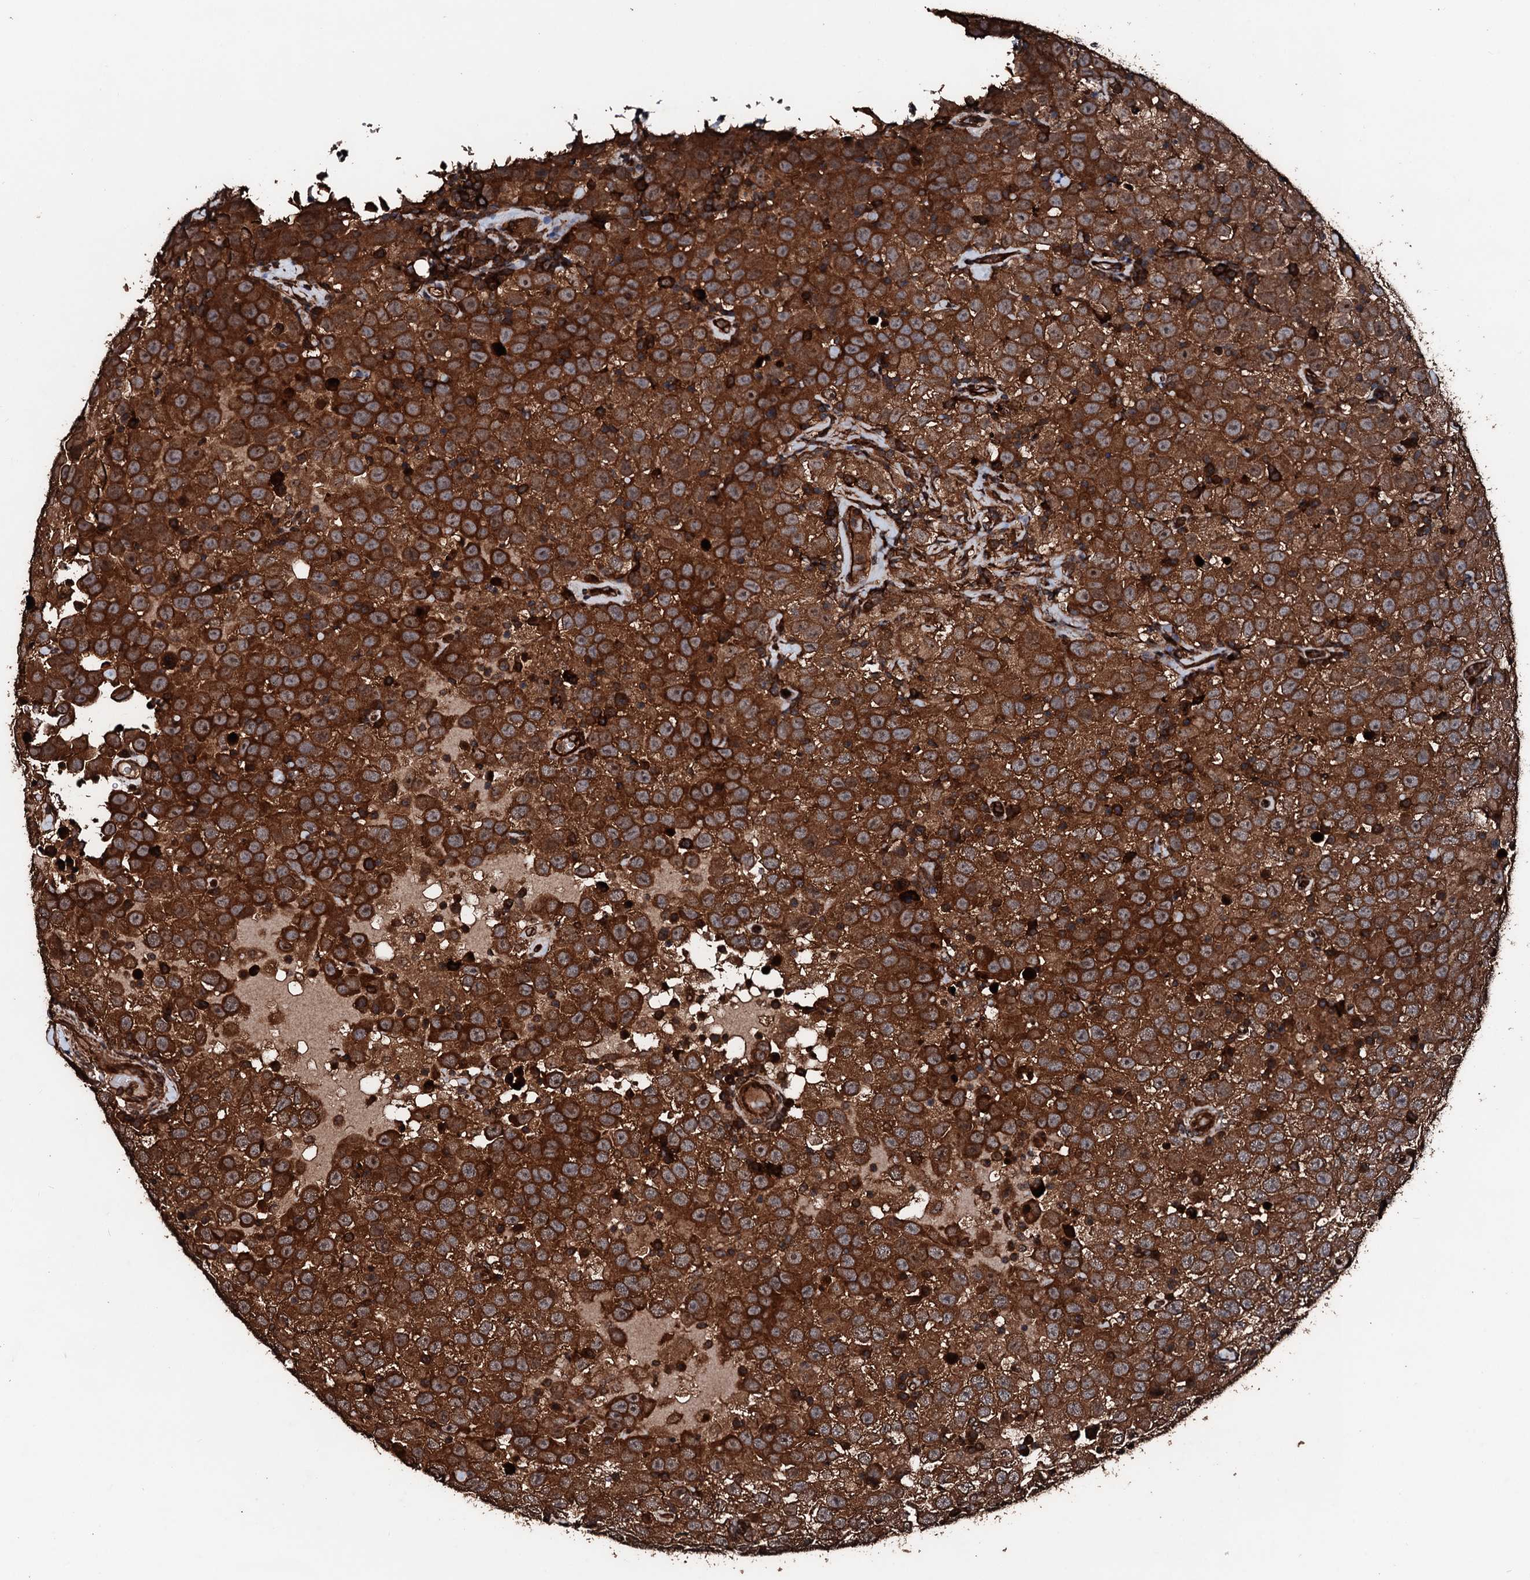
{"staining": {"intensity": "strong", "quantity": ">75%", "location": "cytoplasmic/membranous"}, "tissue": "testis cancer", "cell_type": "Tumor cells", "image_type": "cancer", "snomed": [{"axis": "morphology", "description": "Seminoma, NOS"}, {"axis": "topography", "description": "Testis"}], "caption": "Protein staining by IHC demonstrates strong cytoplasmic/membranous positivity in about >75% of tumor cells in testis seminoma.", "gene": "KIF18A", "patient": {"sex": "male", "age": 41}}